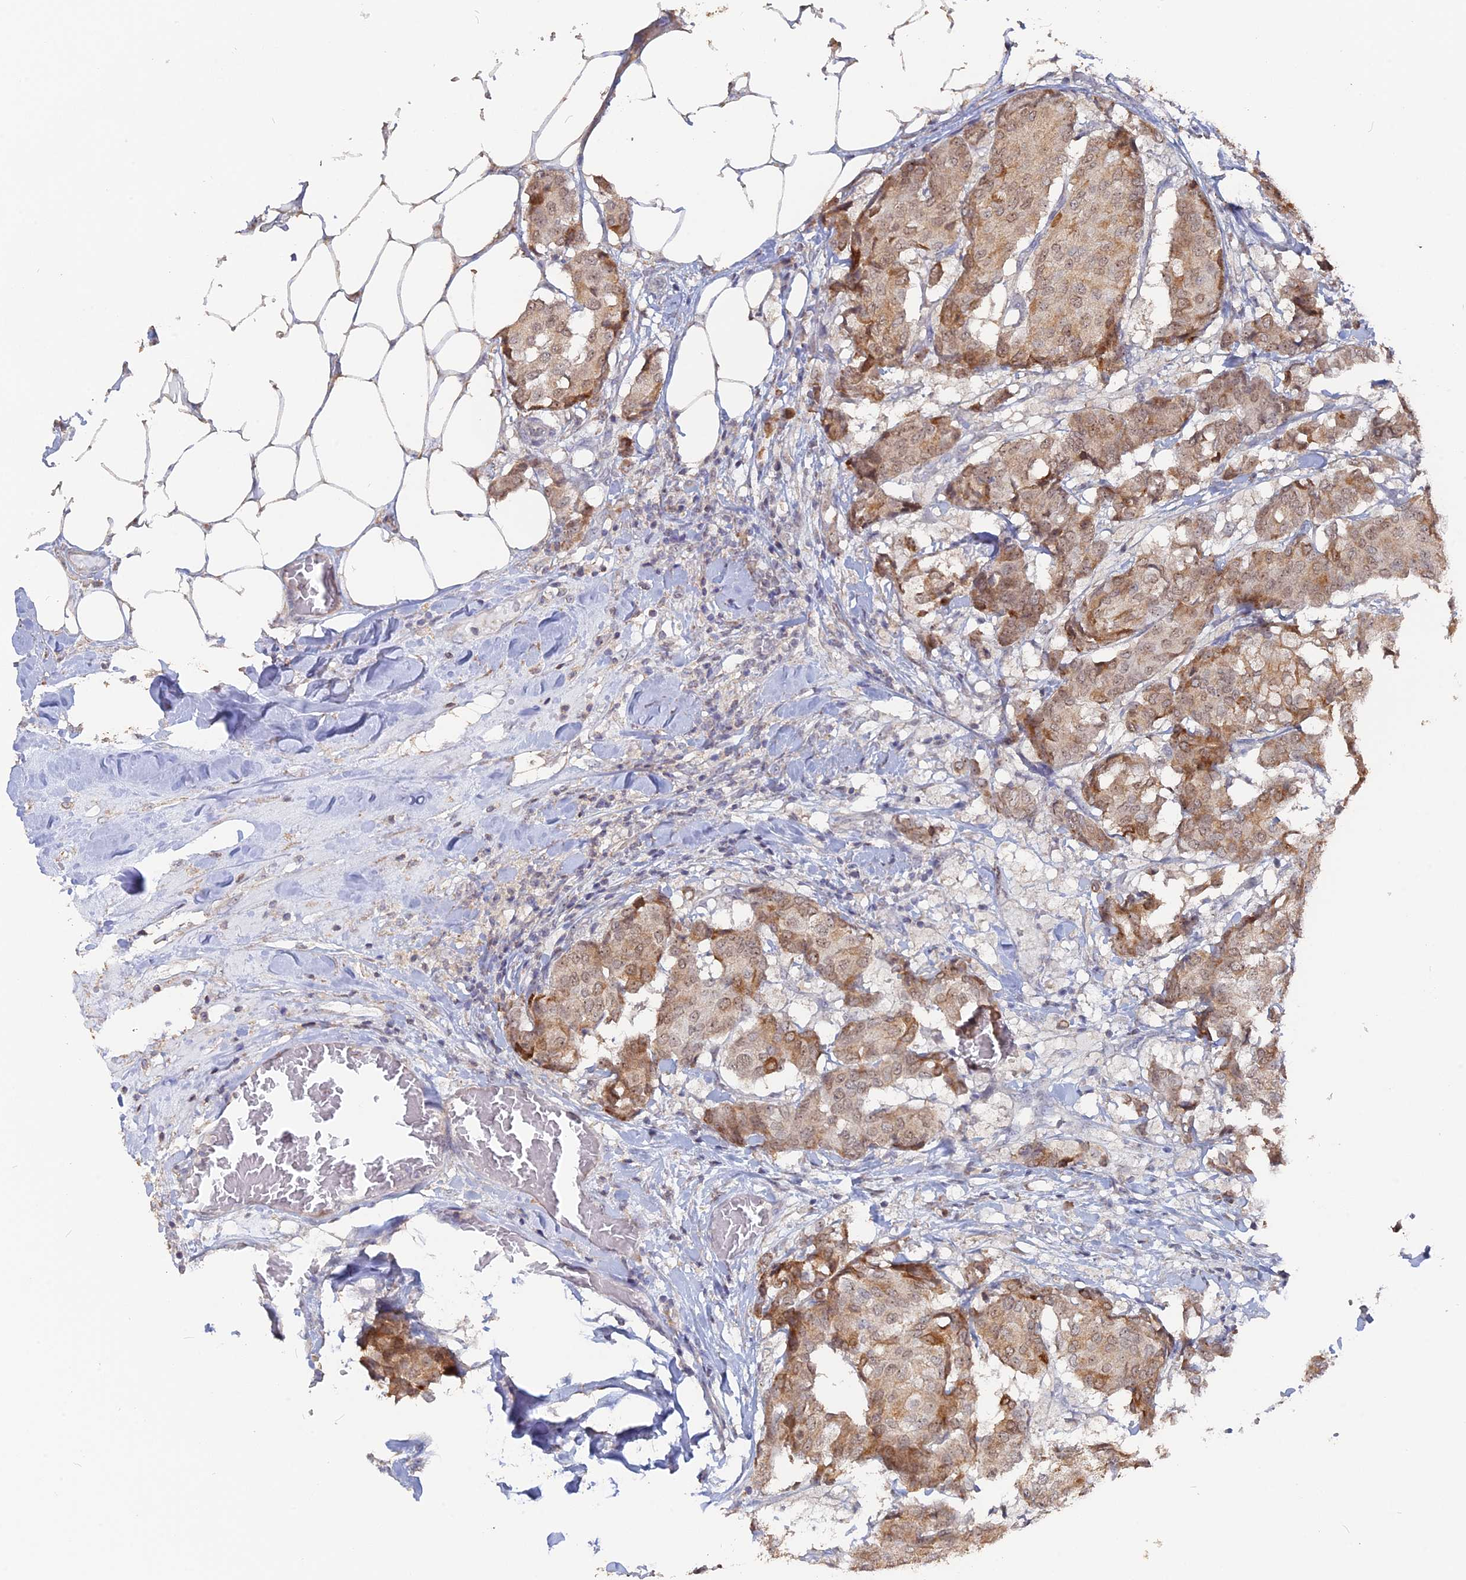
{"staining": {"intensity": "moderate", "quantity": ">75%", "location": "cytoplasmic/membranous,nuclear"}, "tissue": "breast cancer", "cell_type": "Tumor cells", "image_type": "cancer", "snomed": [{"axis": "morphology", "description": "Duct carcinoma"}, {"axis": "topography", "description": "Breast"}], "caption": "Breast cancer (invasive ductal carcinoma) stained for a protein (brown) reveals moderate cytoplasmic/membranous and nuclear positive positivity in about >75% of tumor cells.", "gene": "SEMG2", "patient": {"sex": "female", "age": 75}}